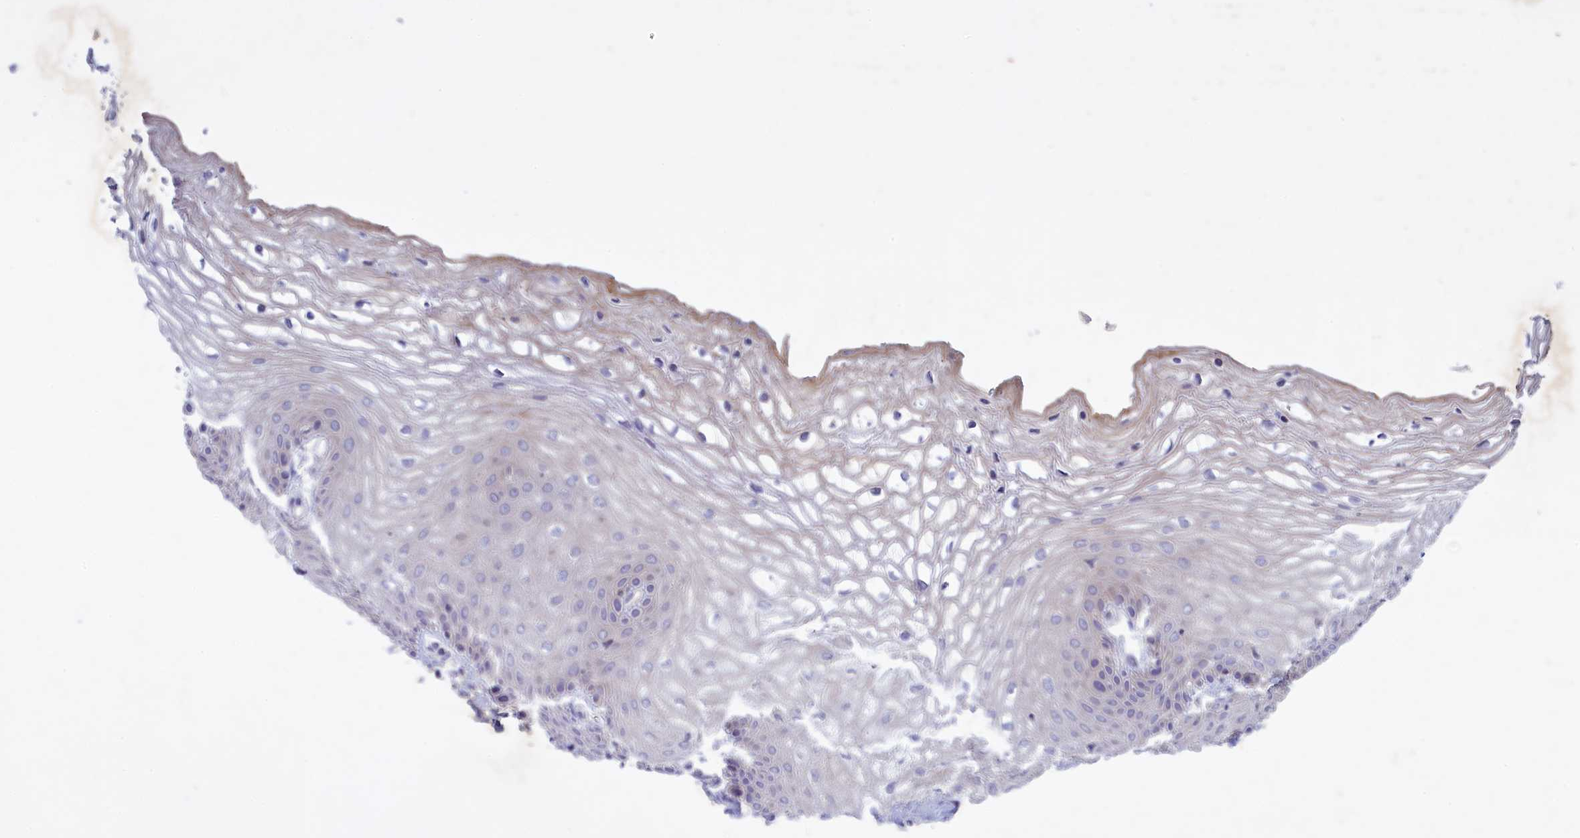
{"staining": {"intensity": "weak", "quantity": "<25%", "location": "cytoplasmic/membranous"}, "tissue": "vagina", "cell_type": "Squamous epithelial cells", "image_type": "normal", "snomed": [{"axis": "morphology", "description": "Normal tissue, NOS"}, {"axis": "topography", "description": "Vagina"}], "caption": "A micrograph of vagina stained for a protein exhibits no brown staining in squamous epithelial cells.", "gene": "CORO2A", "patient": {"sex": "female", "age": 68}}